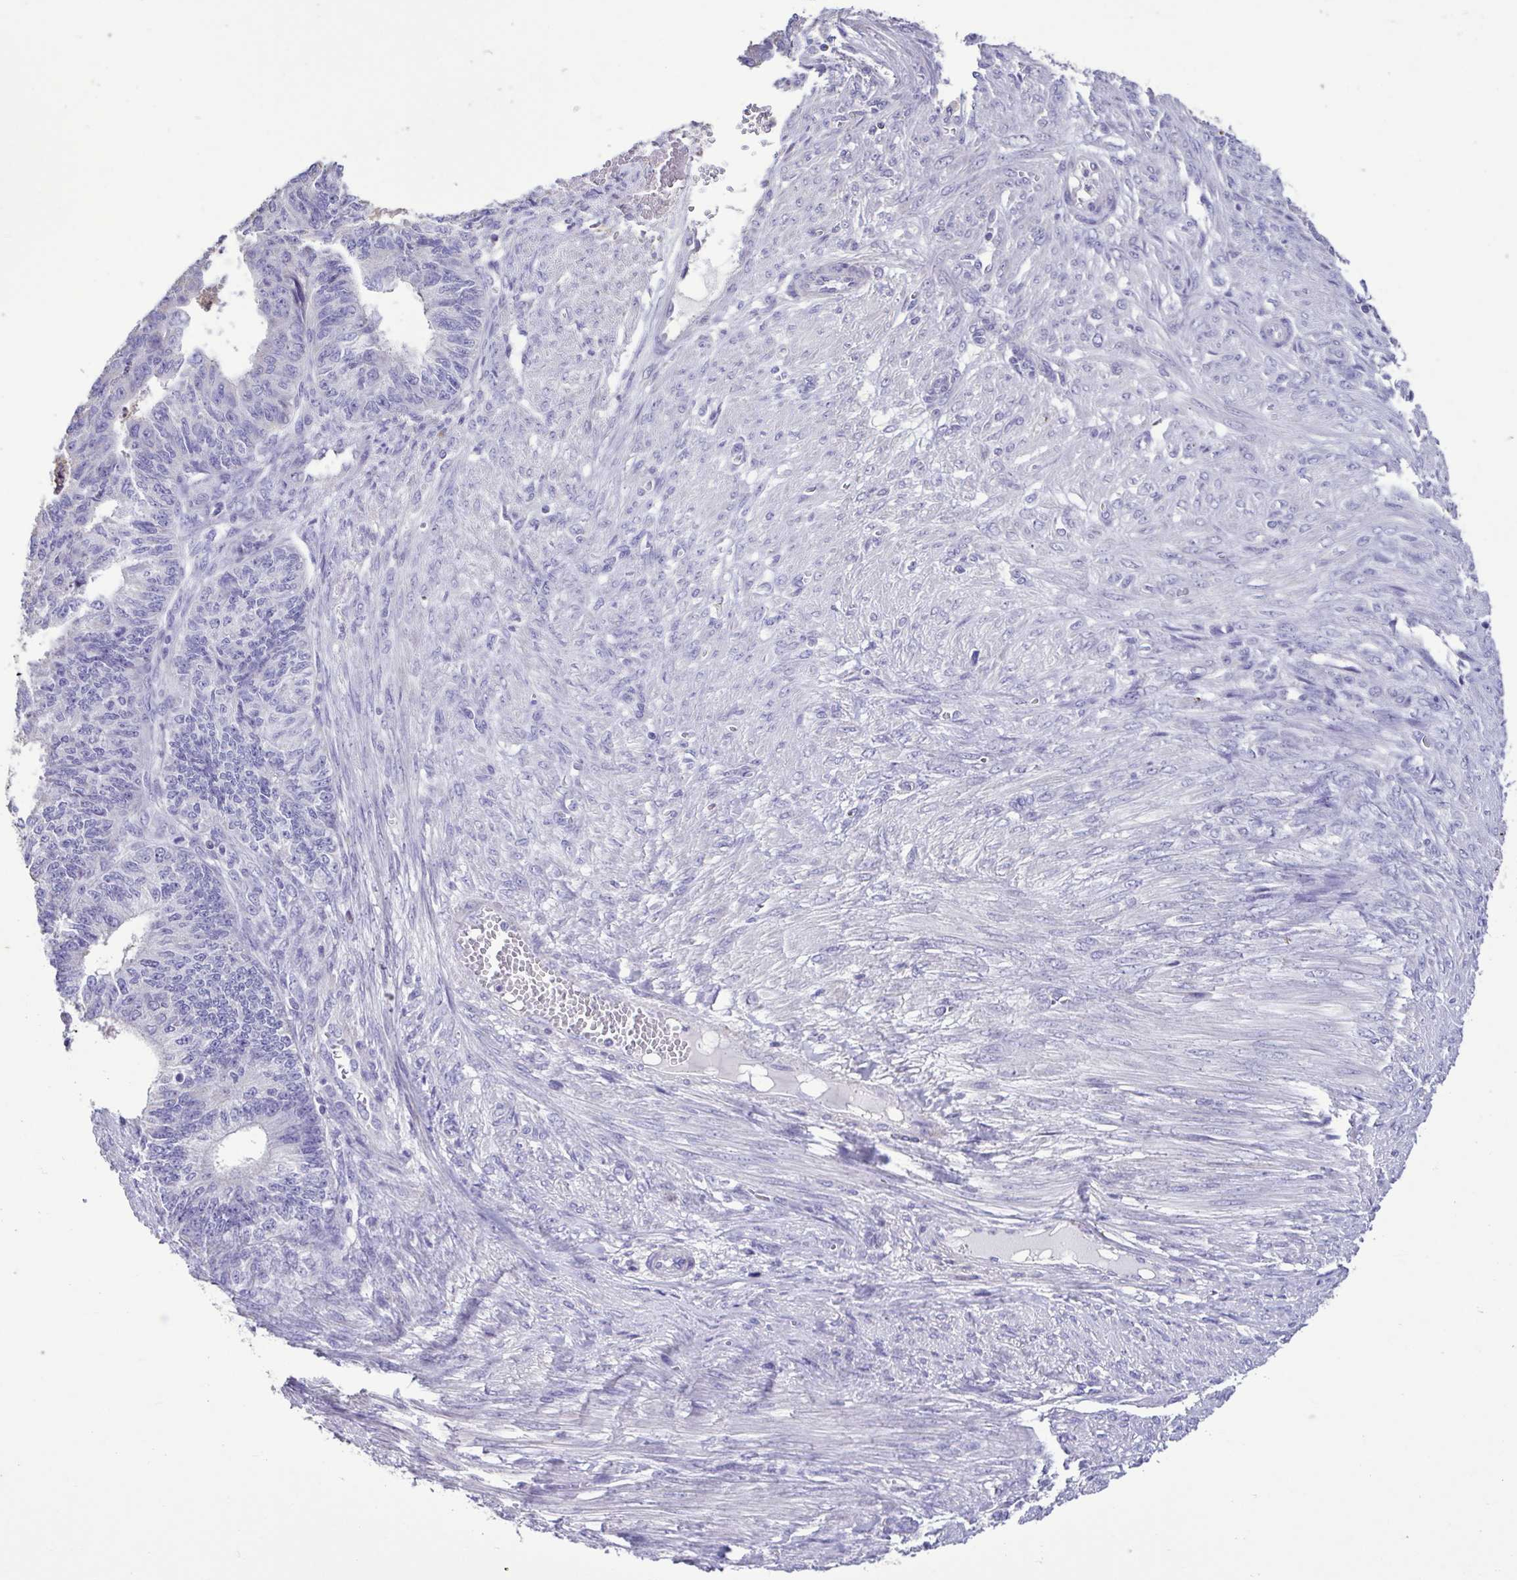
{"staining": {"intensity": "negative", "quantity": "none", "location": "none"}, "tissue": "endometrial cancer", "cell_type": "Tumor cells", "image_type": "cancer", "snomed": [{"axis": "morphology", "description": "Adenocarcinoma, NOS"}, {"axis": "topography", "description": "Endometrium"}], "caption": "IHC of endometrial cancer demonstrates no staining in tumor cells.", "gene": "PLA2G4E", "patient": {"sex": "female", "age": 32}}